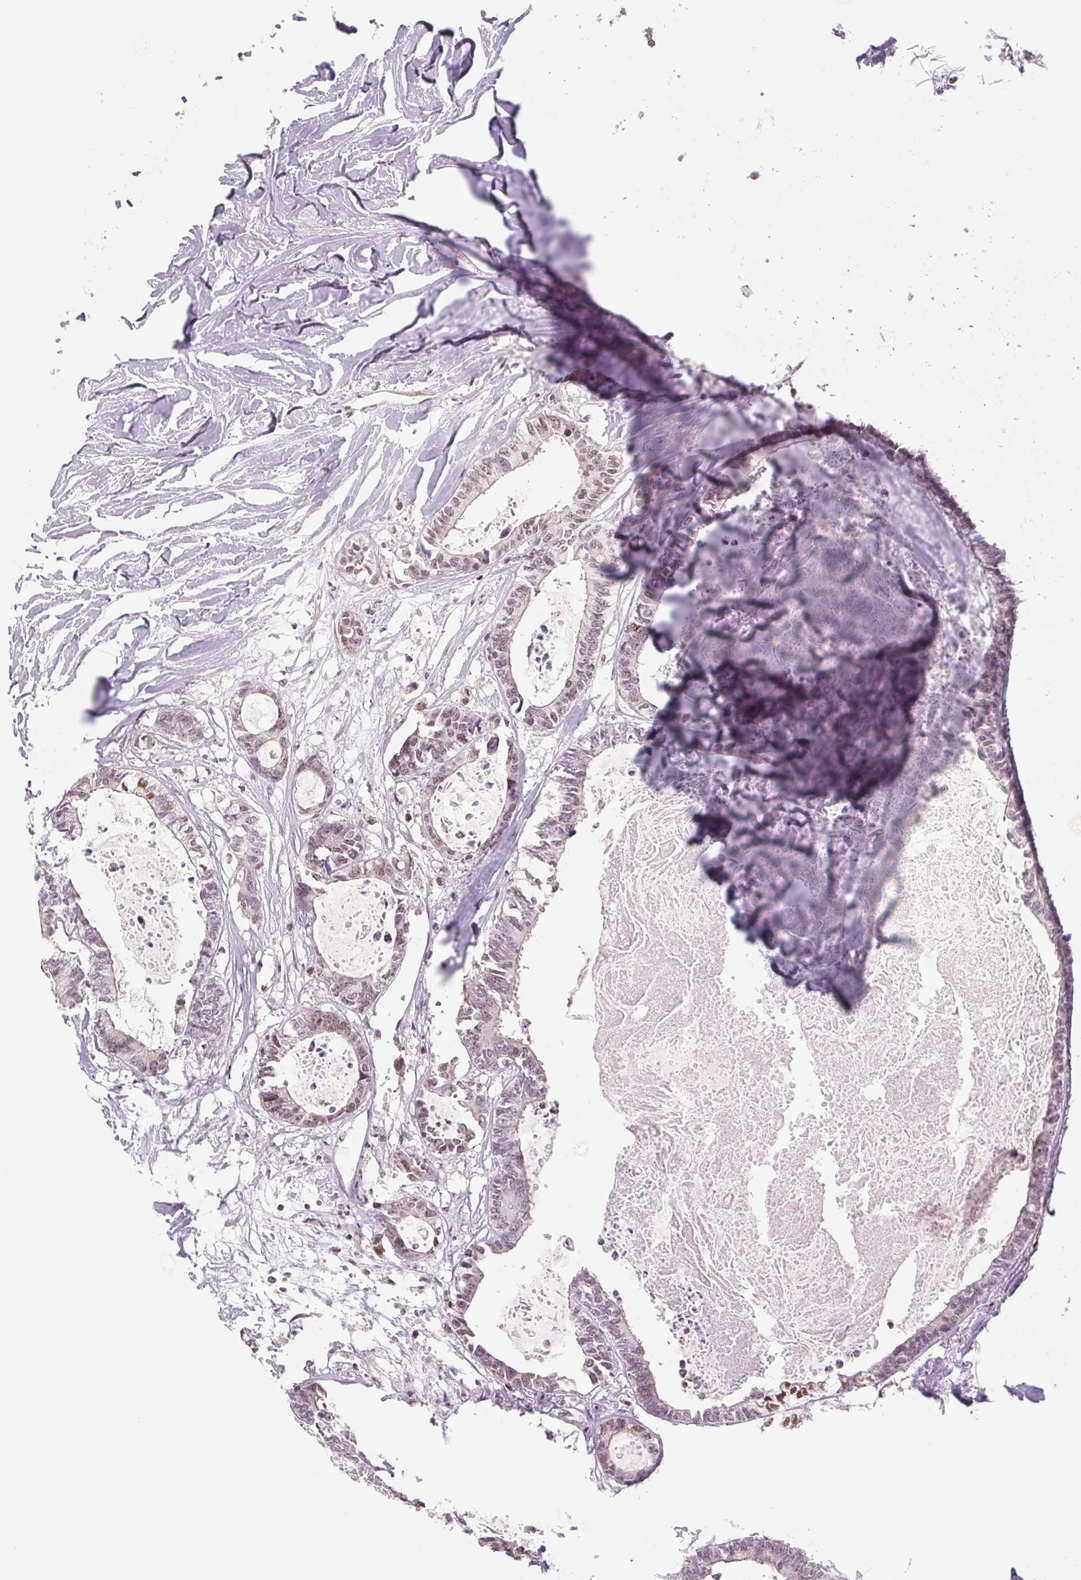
{"staining": {"intensity": "moderate", "quantity": ">75%", "location": "nuclear"}, "tissue": "colorectal cancer", "cell_type": "Tumor cells", "image_type": "cancer", "snomed": [{"axis": "morphology", "description": "Adenocarcinoma, NOS"}, {"axis": "topography", "description": "Colon"}, {"axis": "topography", "description": "Rectum"}], "caption": "Human colorectal cancer (adenocarcinoma) stained with a brown dye demonstrates moderate nuclear positive staining in approximately >75% of tumor cells.", "gene": "CWC25", "patient": {"sex": "male", "age": 57}}